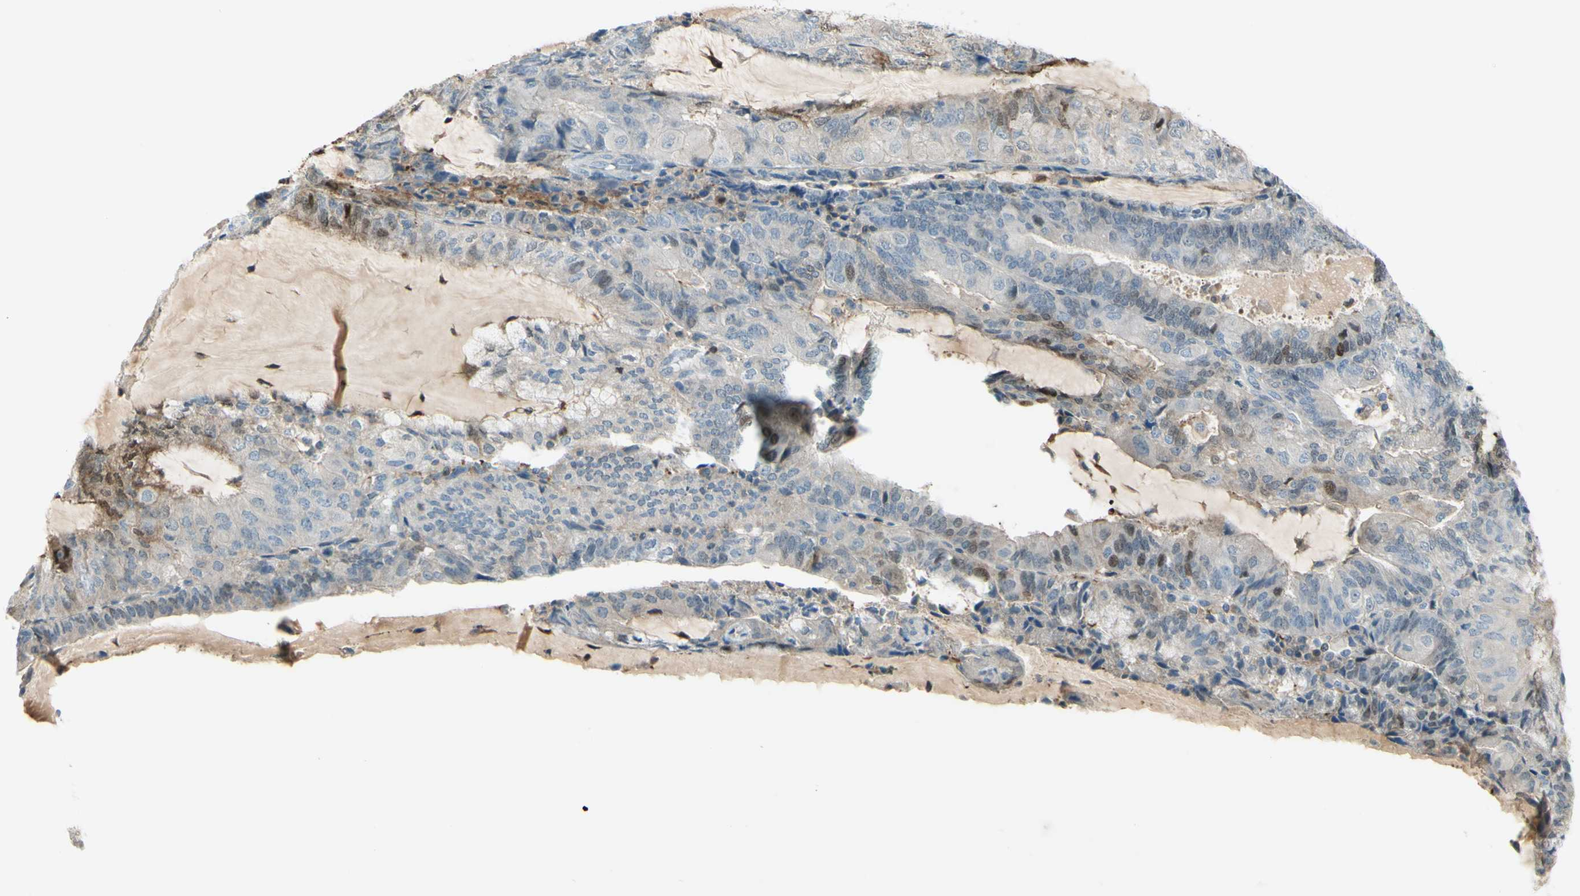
{"staining": {"intensity": "moderate", "quantity": "<25%", "location": "cytoplasmic/membranous,nuclear"}, "tissue": "endometrial cancer", "cell_type": "Tumor cells", "image_type": "cancer", "snomed": [{"axis": "morphology", "description": "Adenocarcinoma, NOS"}, {"axis": "topography", "description": "Endometrium"}], "caption": "Protein staining of endometrial cancer tissue reveals moderate cytoplasmic/membranous and nuclear positivity in about <25% of tumor cells. The staining was performed using DAB to visualize the protein expression in brown, while the nuclei were stained in blue with hematoxylin (Magnification: 20x).", "gene": "C1orf159", "patient": {"sex": "female", "age": 81}}